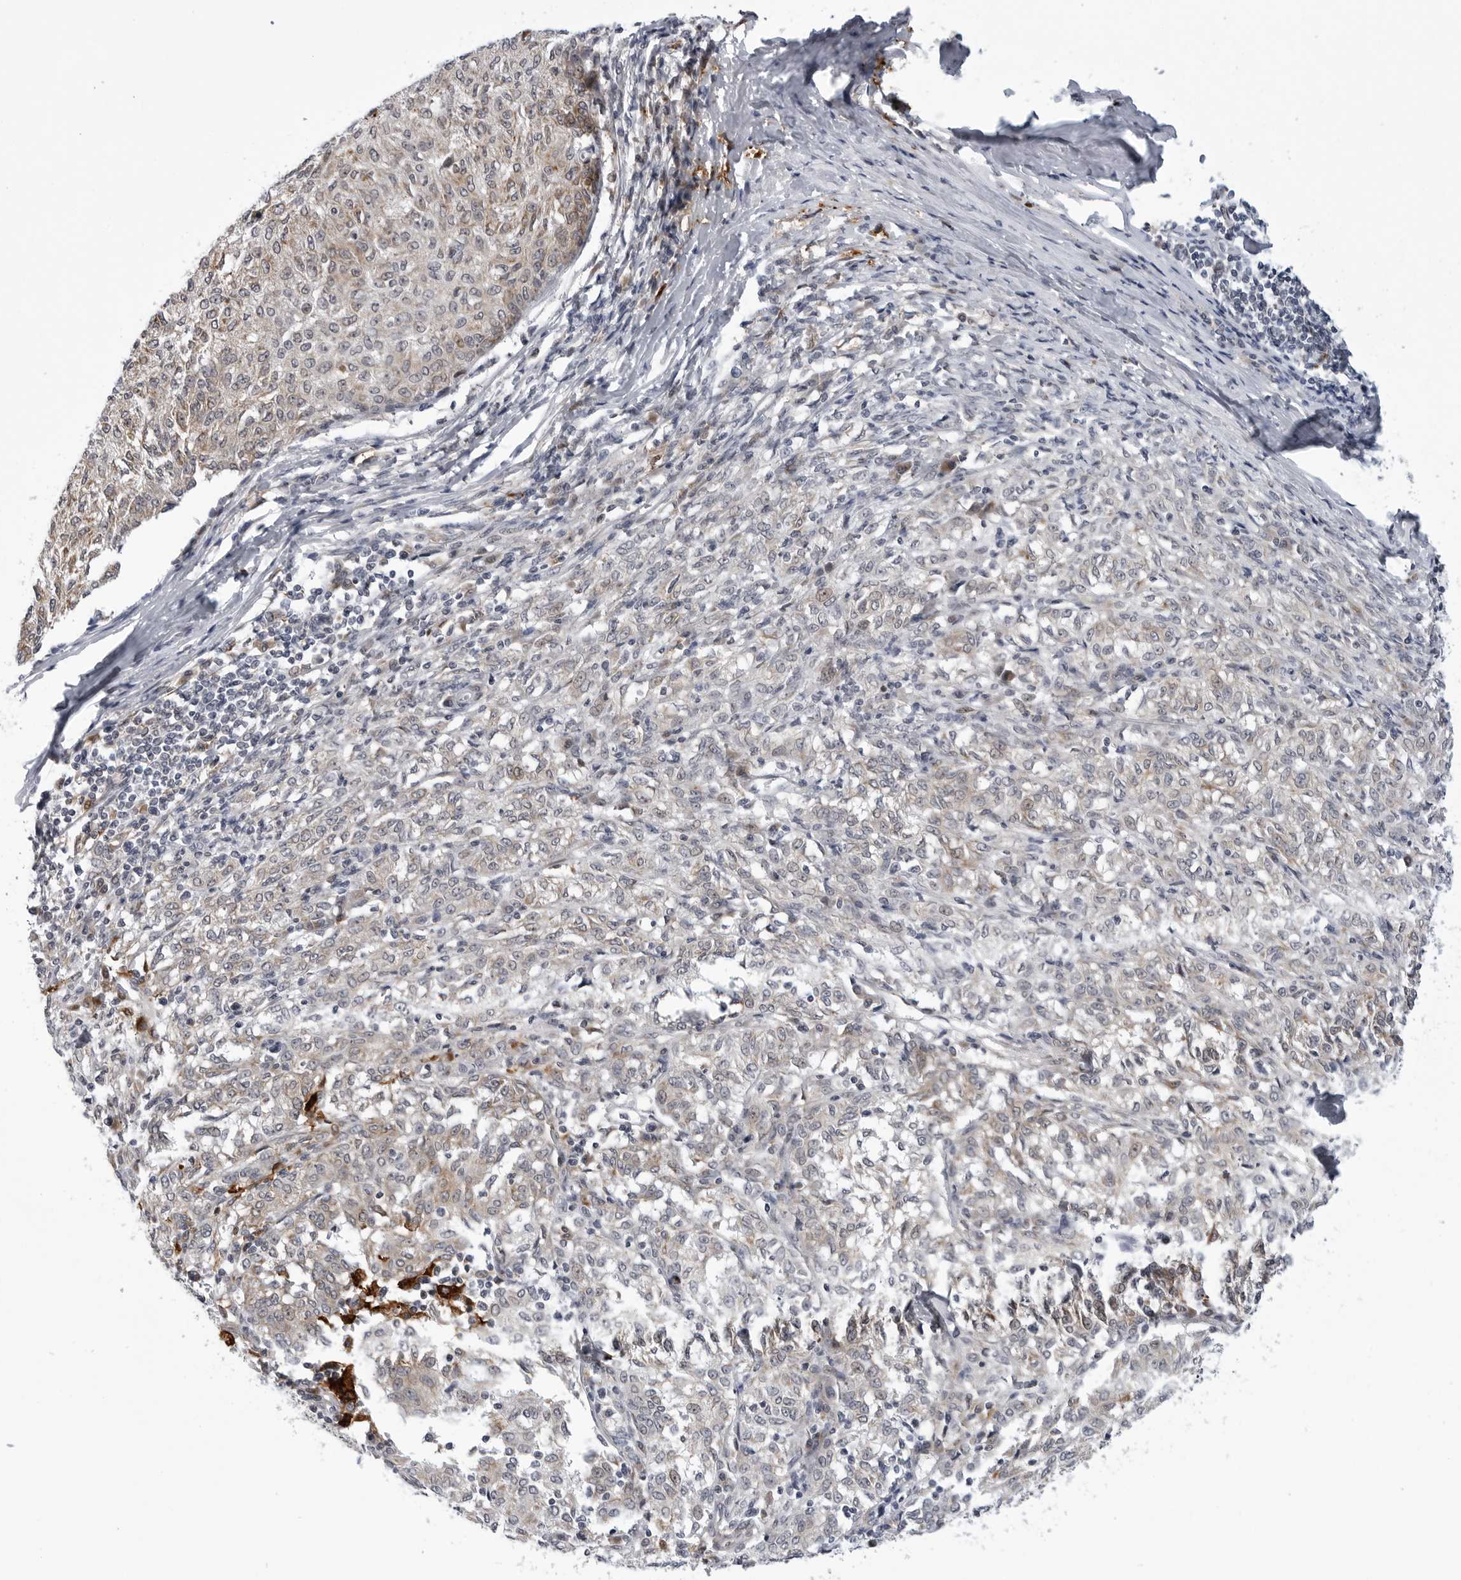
{"staining": {"intensity": "weak", "quantity": "<25%", "location": "cytoplasmic/membranous"}, "tissue": "melanoma", "cell_type": "Tumor cells", "image_type": "cancer", "snomed": [{"axis": "morphology", "description": "Malignant melanoma, NOS"}, {"axis": "topography", "description": "Skin"}], "caption": "Immunohistochemistry (IHC) photomicrograph of human melanoma stained for a protein (brown), which shows no staining in tumor cells. (Brightfield microscopy of DAB immunohistochemistry at high magnification).", "gene": "CDK20", "patient": {"sex": "female", "age": 72}}